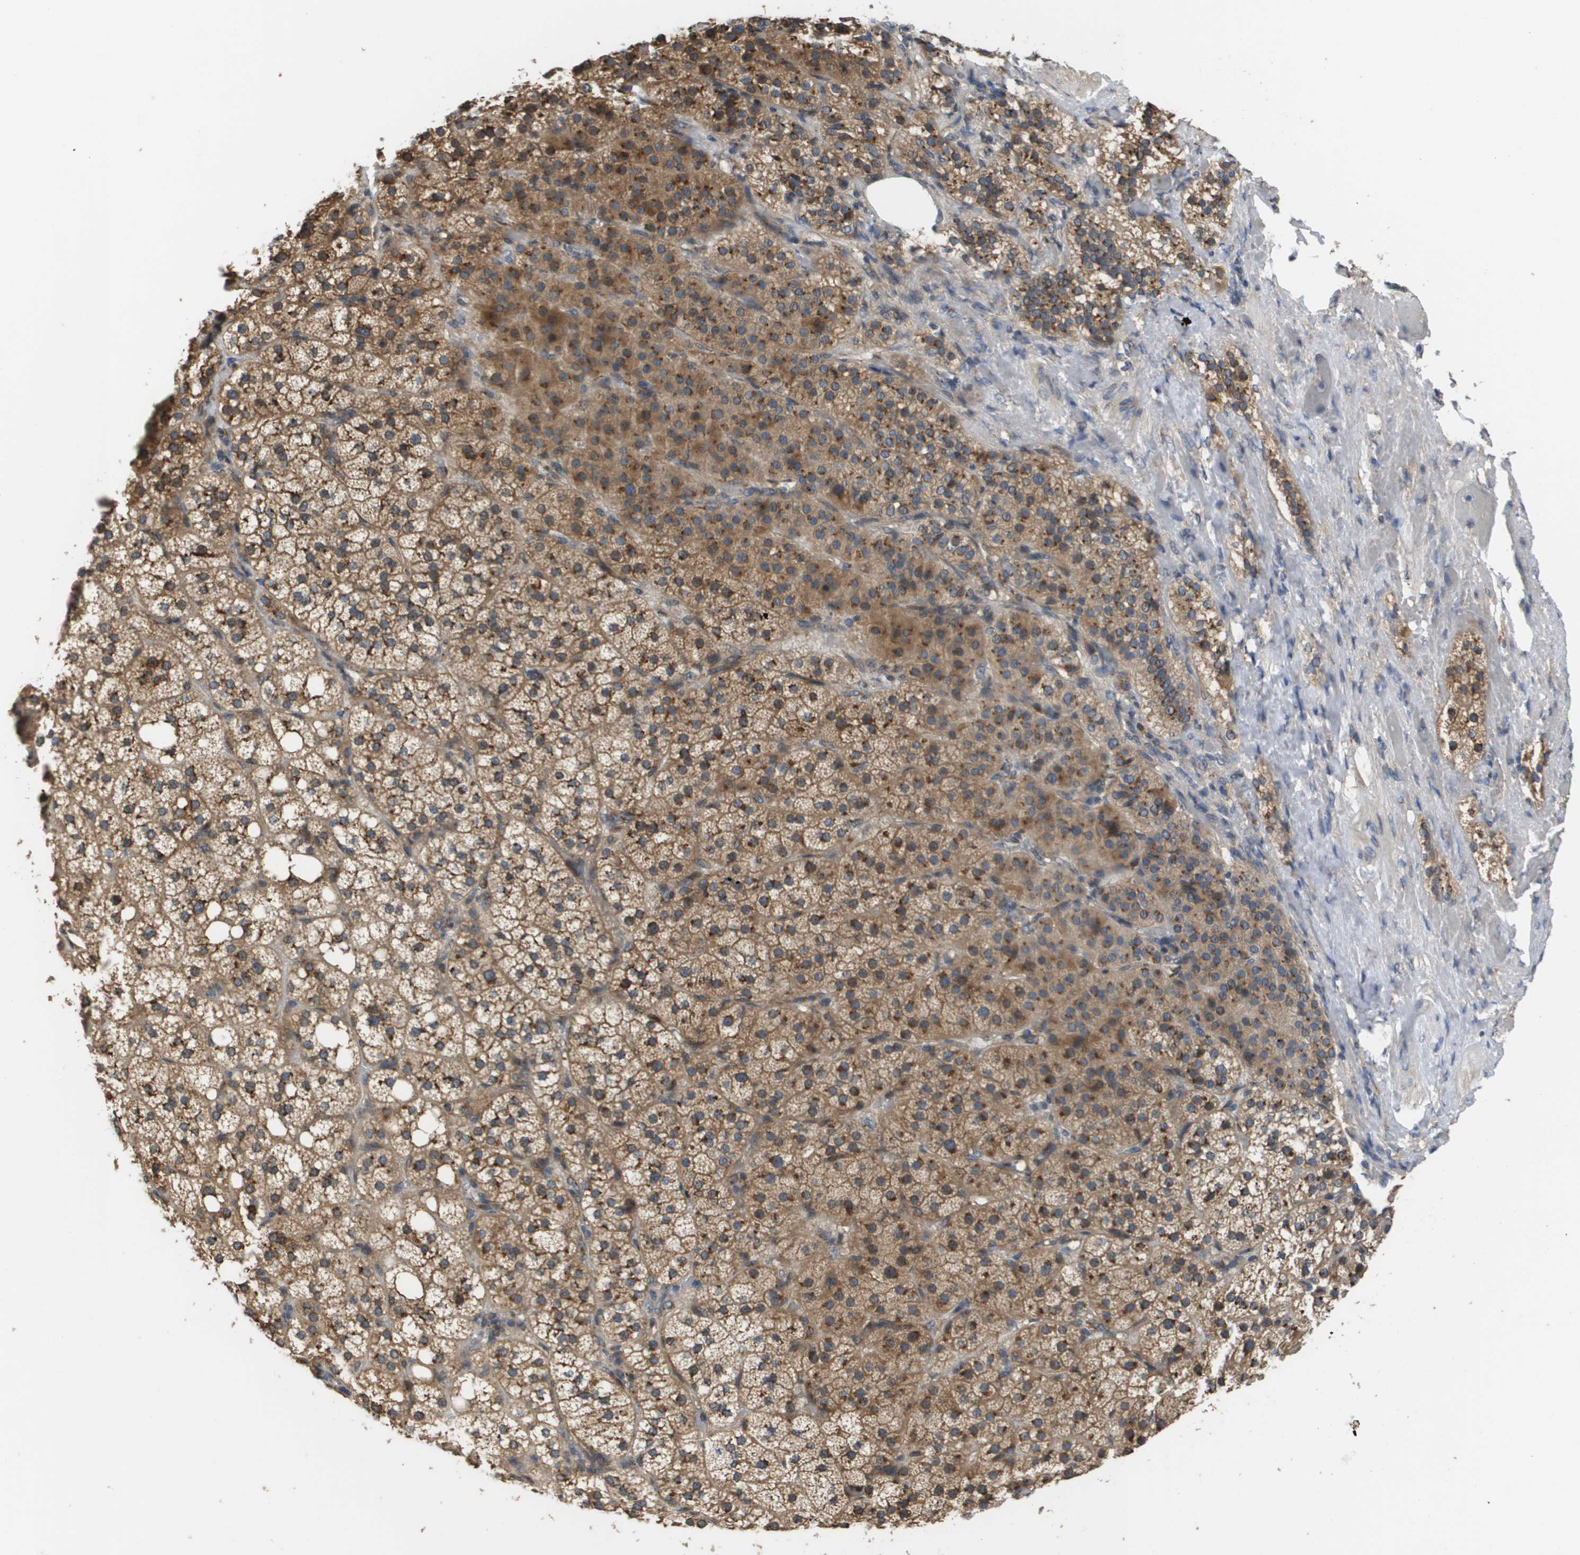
{"staining": {"intensity": "moderate", "quantity": ">75%", "location": "cytoplasmic/membranous"}, "tissue": "adrenal gland", "cell_type": "Glandular cells", "image_type": "normal", "snomed": [{"axis": "morphology", "description": "Normal tissue, NOS"}, {"axis": "topography", "description": "Adrenal gland"}], "caption": "Immunohistochemistry (IHC) histopathology image of unremarkable adrenal gland stained for a protein (brown), which displays medium levels of moderate cytoplasmic/membranous positivity in approximately >75% of glandular cells.", "gene": "PCK1", "patient": {"sex": "female", "age": 59}}